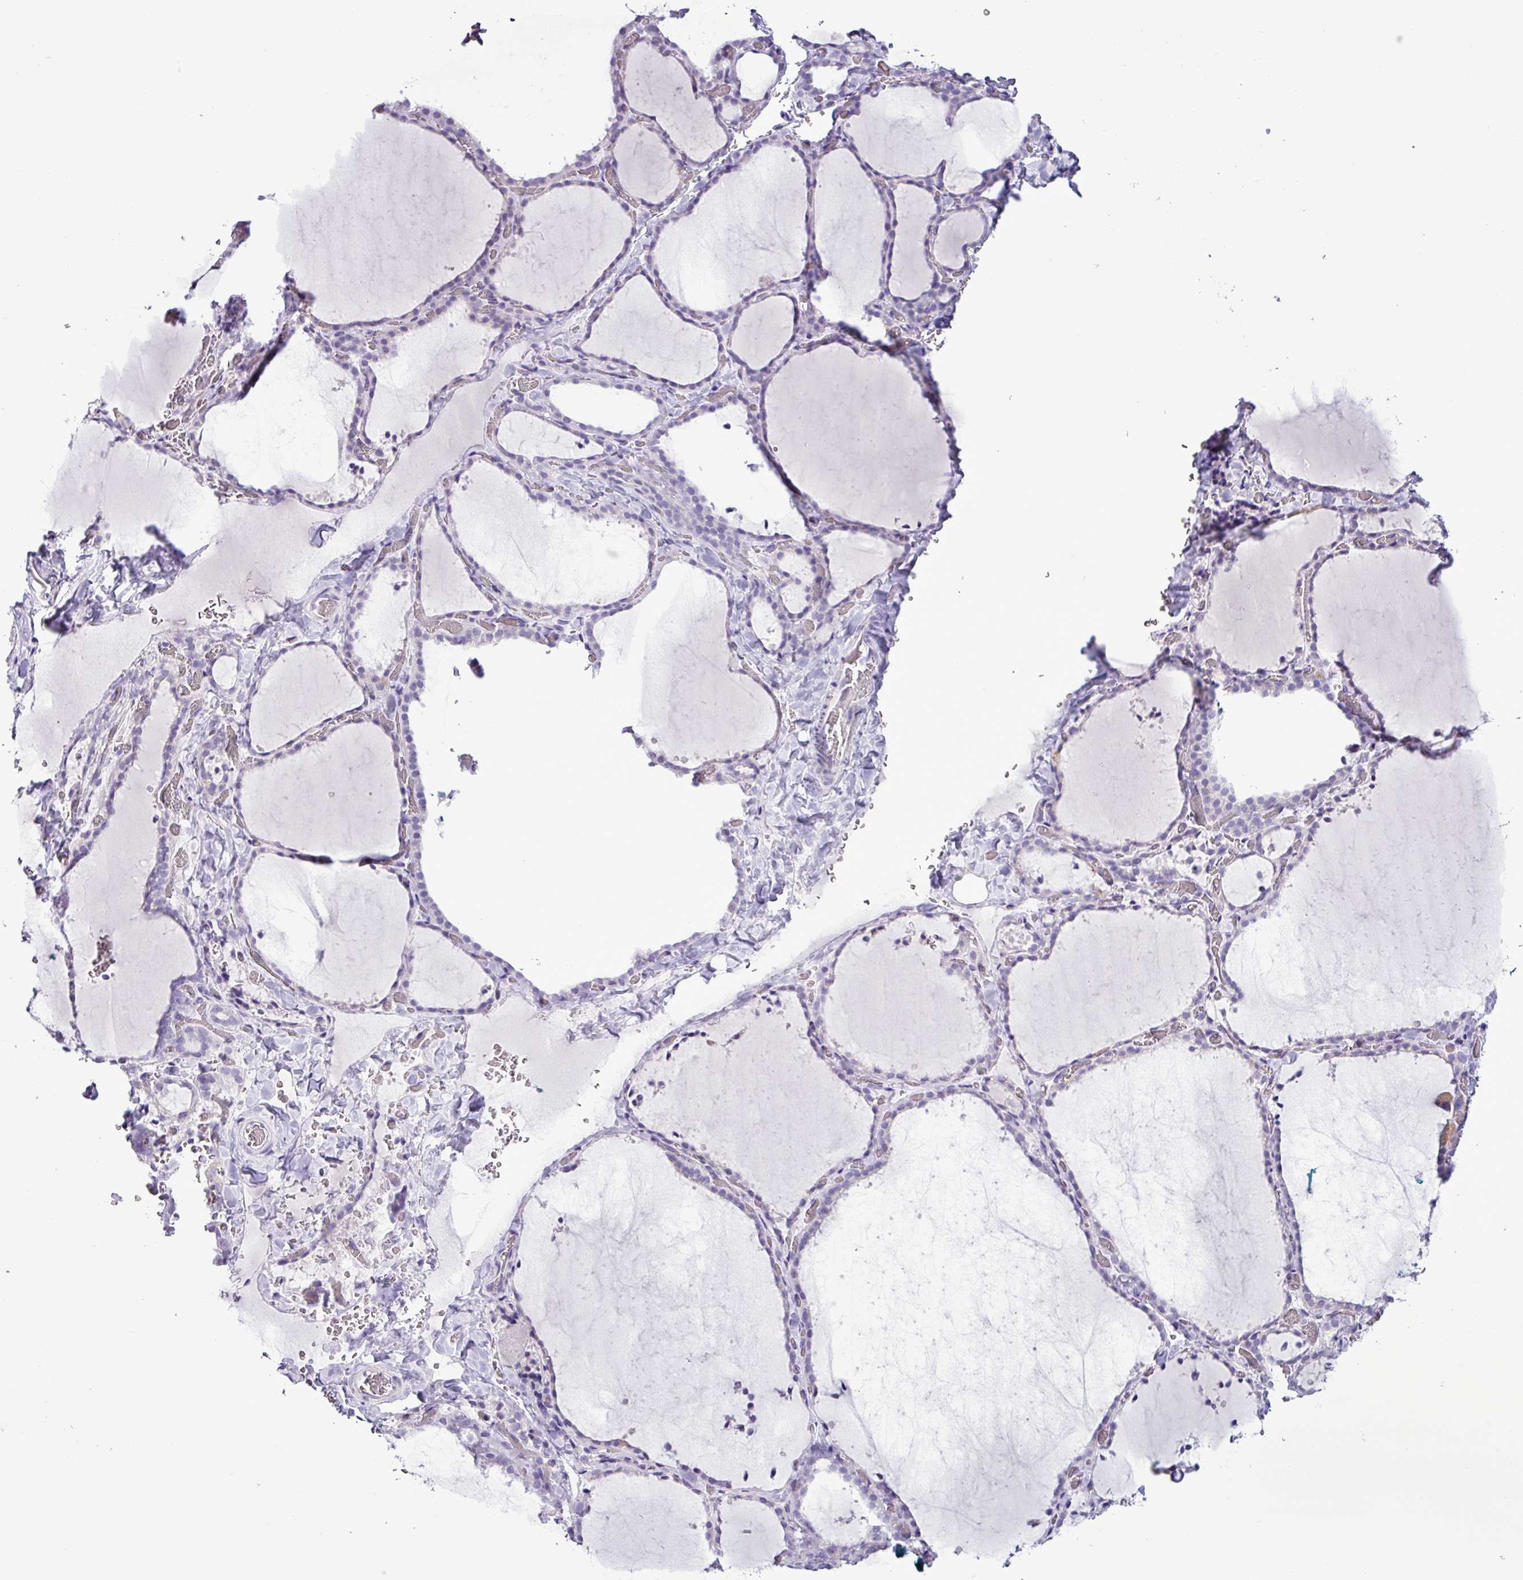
{"staining": {"intensity": "negative", "quantity": "none", "location": "none"}, "tissue": "thyroid gland", "cell_type": "Glandular cells", "image_type": "normal", "snomed": [{"axis": "morphology", "description": "Normal tissue, NOS"}, {"axis": "topography", "description": "Thyroid gland"}], "caption": "High power microscopy histopathology image of an immunohistochemistry (IHC) image of benign thyroid gland, revealing no significant positivity in glandular cells. Nuclei are stained in blue.", "gene": "ALDH3A1", "patient": {"sex": "female", "age": 22}}